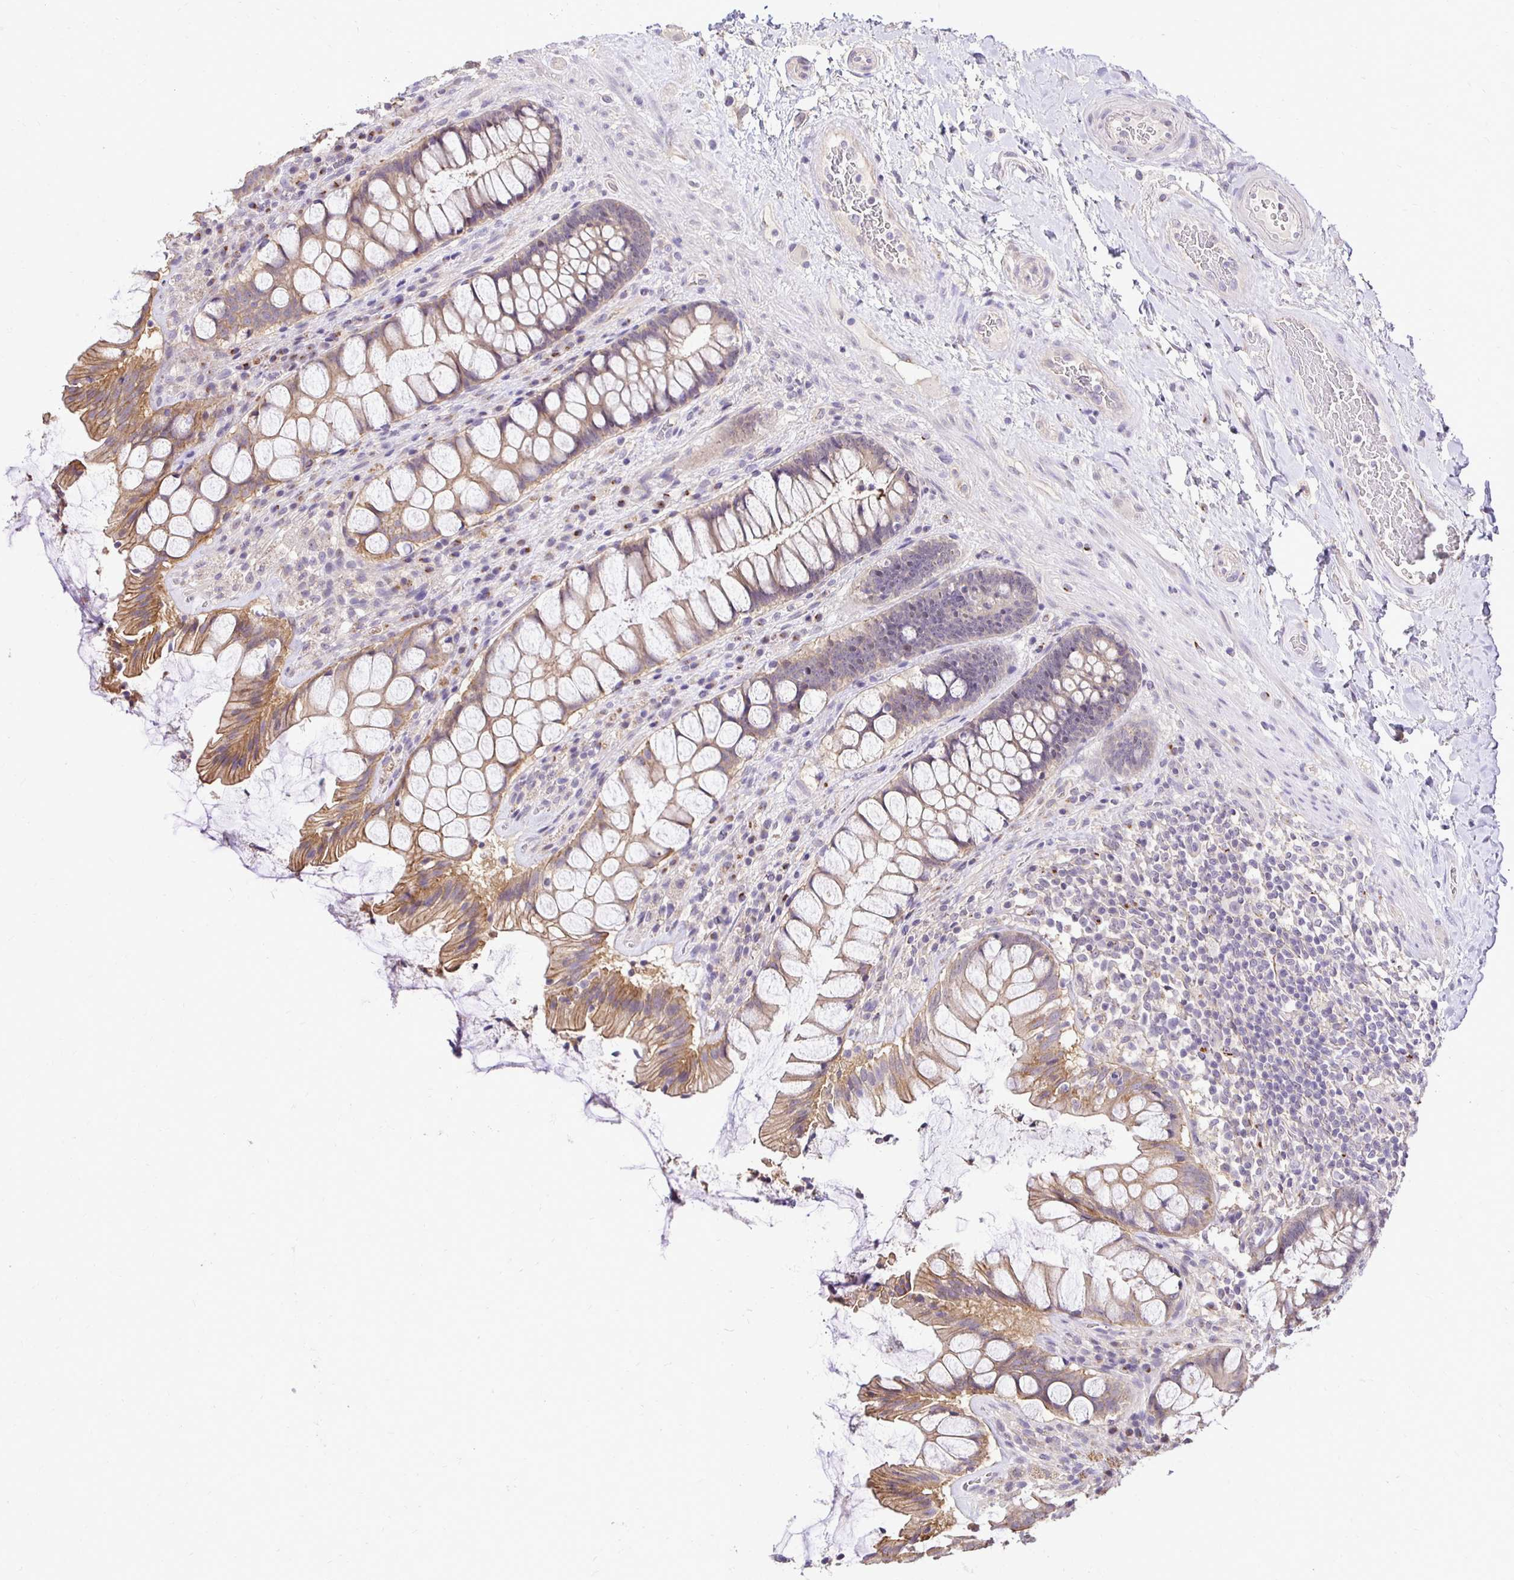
{"staining": {"intensity": "moderate", "quantity": "25%-75%", "location": "cytoplasmic/membranous"}, "tissue": "rectum", "cell_type": "Glandular cells", "image_type": "normal", "snomed": [{"axis": "morphology", "description": "Normal tissue, NOS"}, {"axis": "topography", "description": "Rectum"}], "caption": "The immunohistochemical stain labels moderate cytoplasmic/membranous expression in glandular cells of unremarkable rectum. The protein is stained brown, and the nuclei are stained in blue (DAB IHC with brightfield microscopy, high magnification).", "gene": "SLC9A1", "patient": {"sex": "female", "age": 58}}